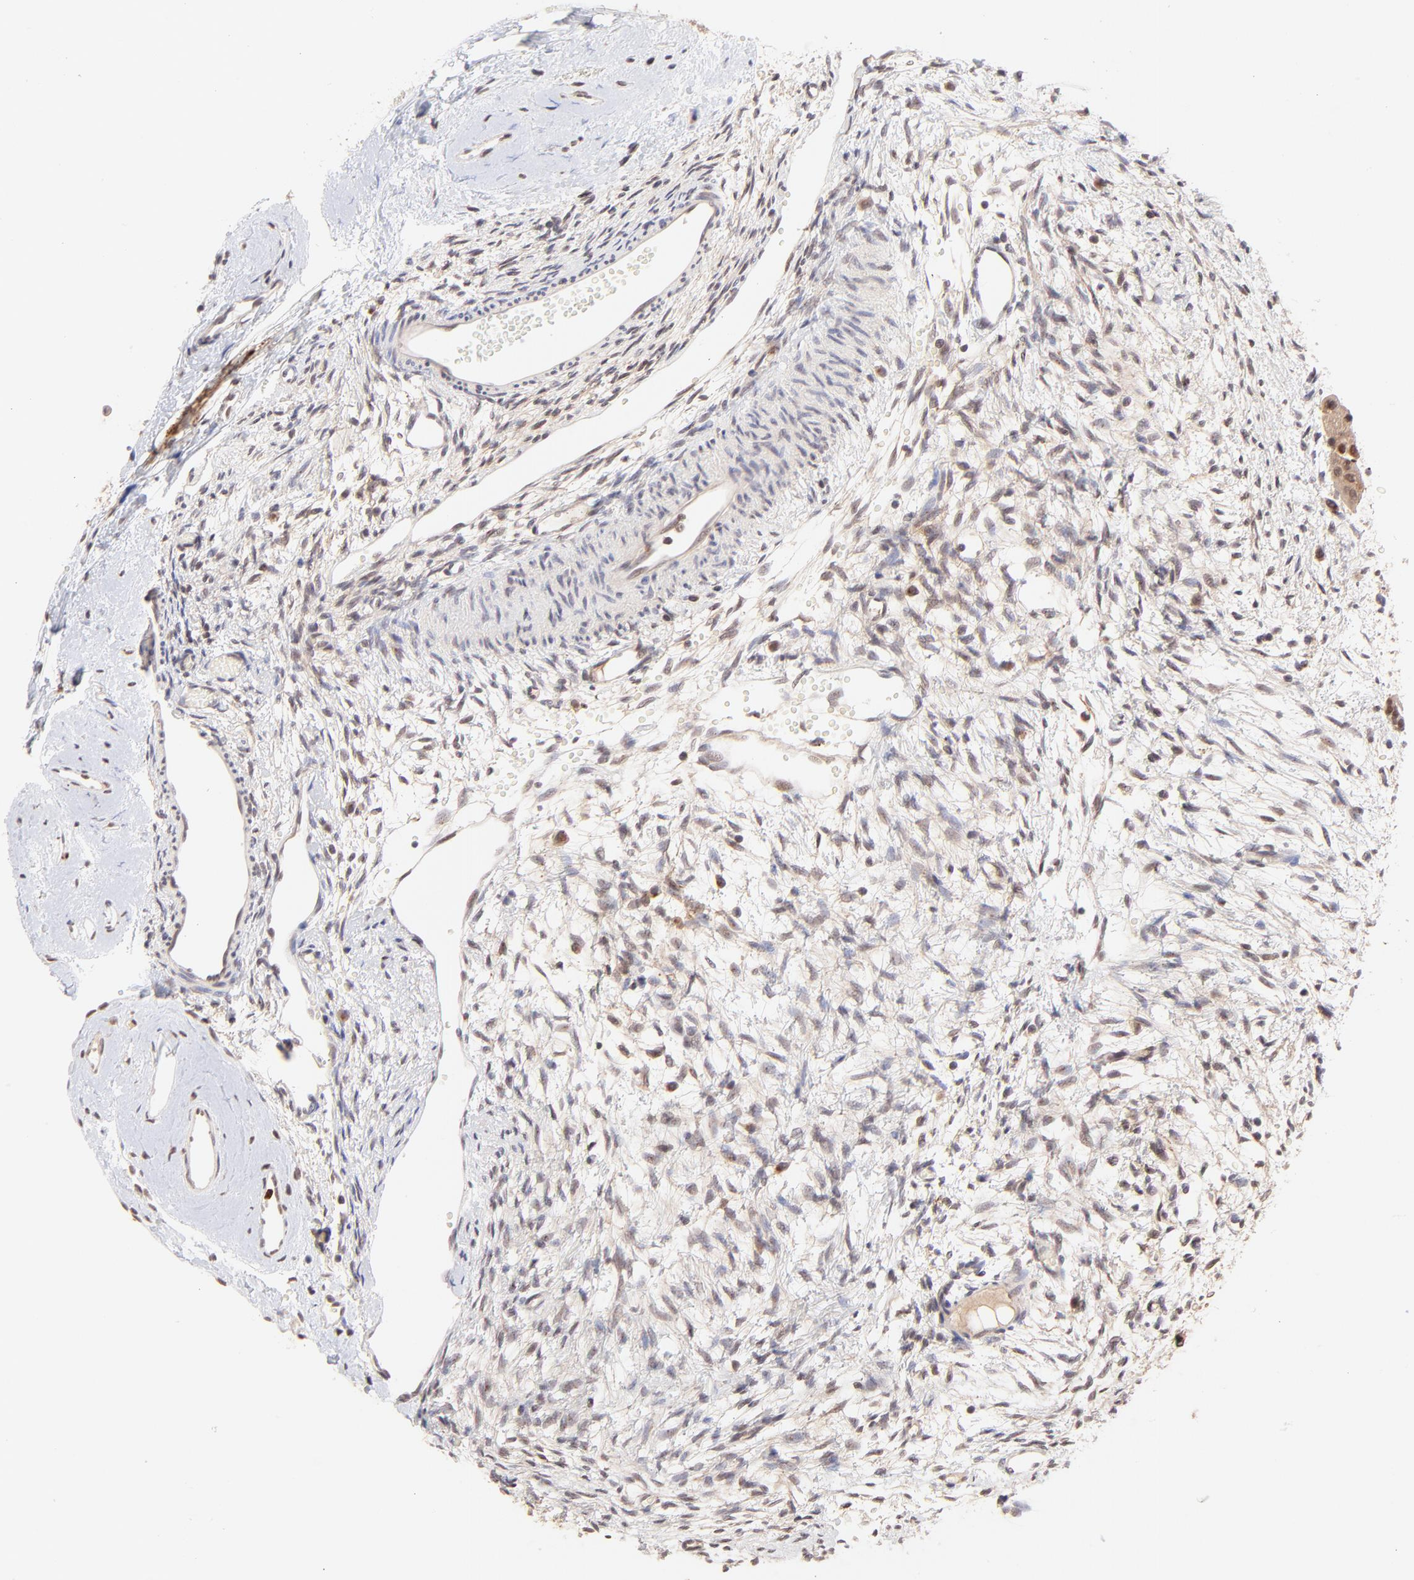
{"staining": {"intensity": "weak", "quantity": "25%-75%", "location": "nuclear"}, "tissue": "ovary", "cell_type": "Ovarian stroma cells", "image_type": "normal", "snomed": [{"axis": "morphology", "description": "Normal tissue, NOS"}, {"axis": "topography", "description": "Ovary"}], "caption": "Immunohistochemical staining of unremarkable human ovary demonstrates 25%-75% levels of weak nuclear protein expression in approximately 25%-75% of ovarian stroma cells. (IHC, brightfield microscopy, high magnification).", "gene": "MED12", "patient": {"sex": "female", "age": 35}}